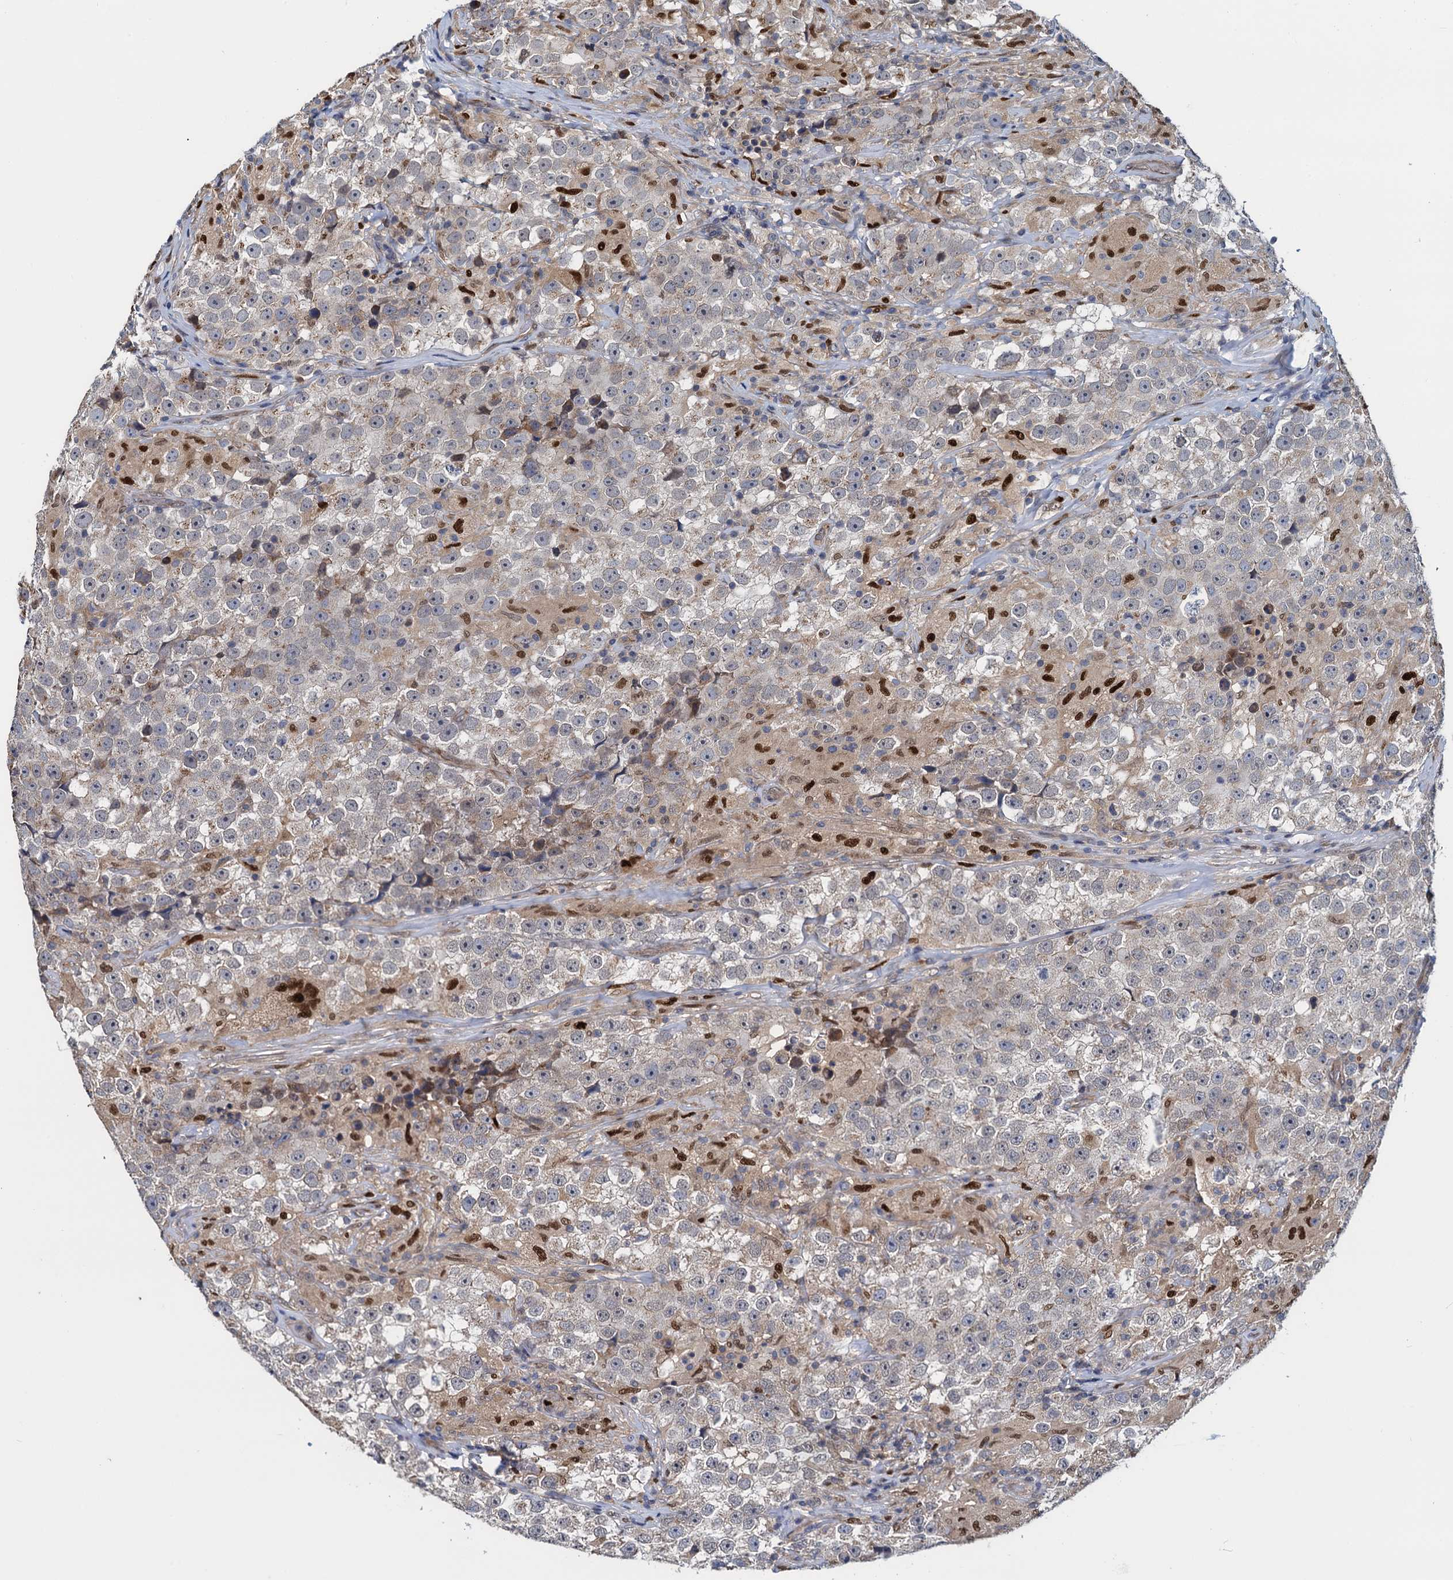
{"staining": {"intensity": "weak", "quantity": "<25%", "location": "cytoplasmic/membranous"}, "tissue": "testis cancer", "cell_type": "Tumor cells", "image_type": "cancer", "snomed": [{"axis": "morphology", "description": "Seminoma, NOS"}, {"axis": "topography", "description": "Testis"}], "caption": "The immunohistochemistry micrograph has no significant expression in tumor cells of testis cancer (seminoma) tissue.", "gene": "RNF125", "patient": {"sex": "male", "age": 46}}